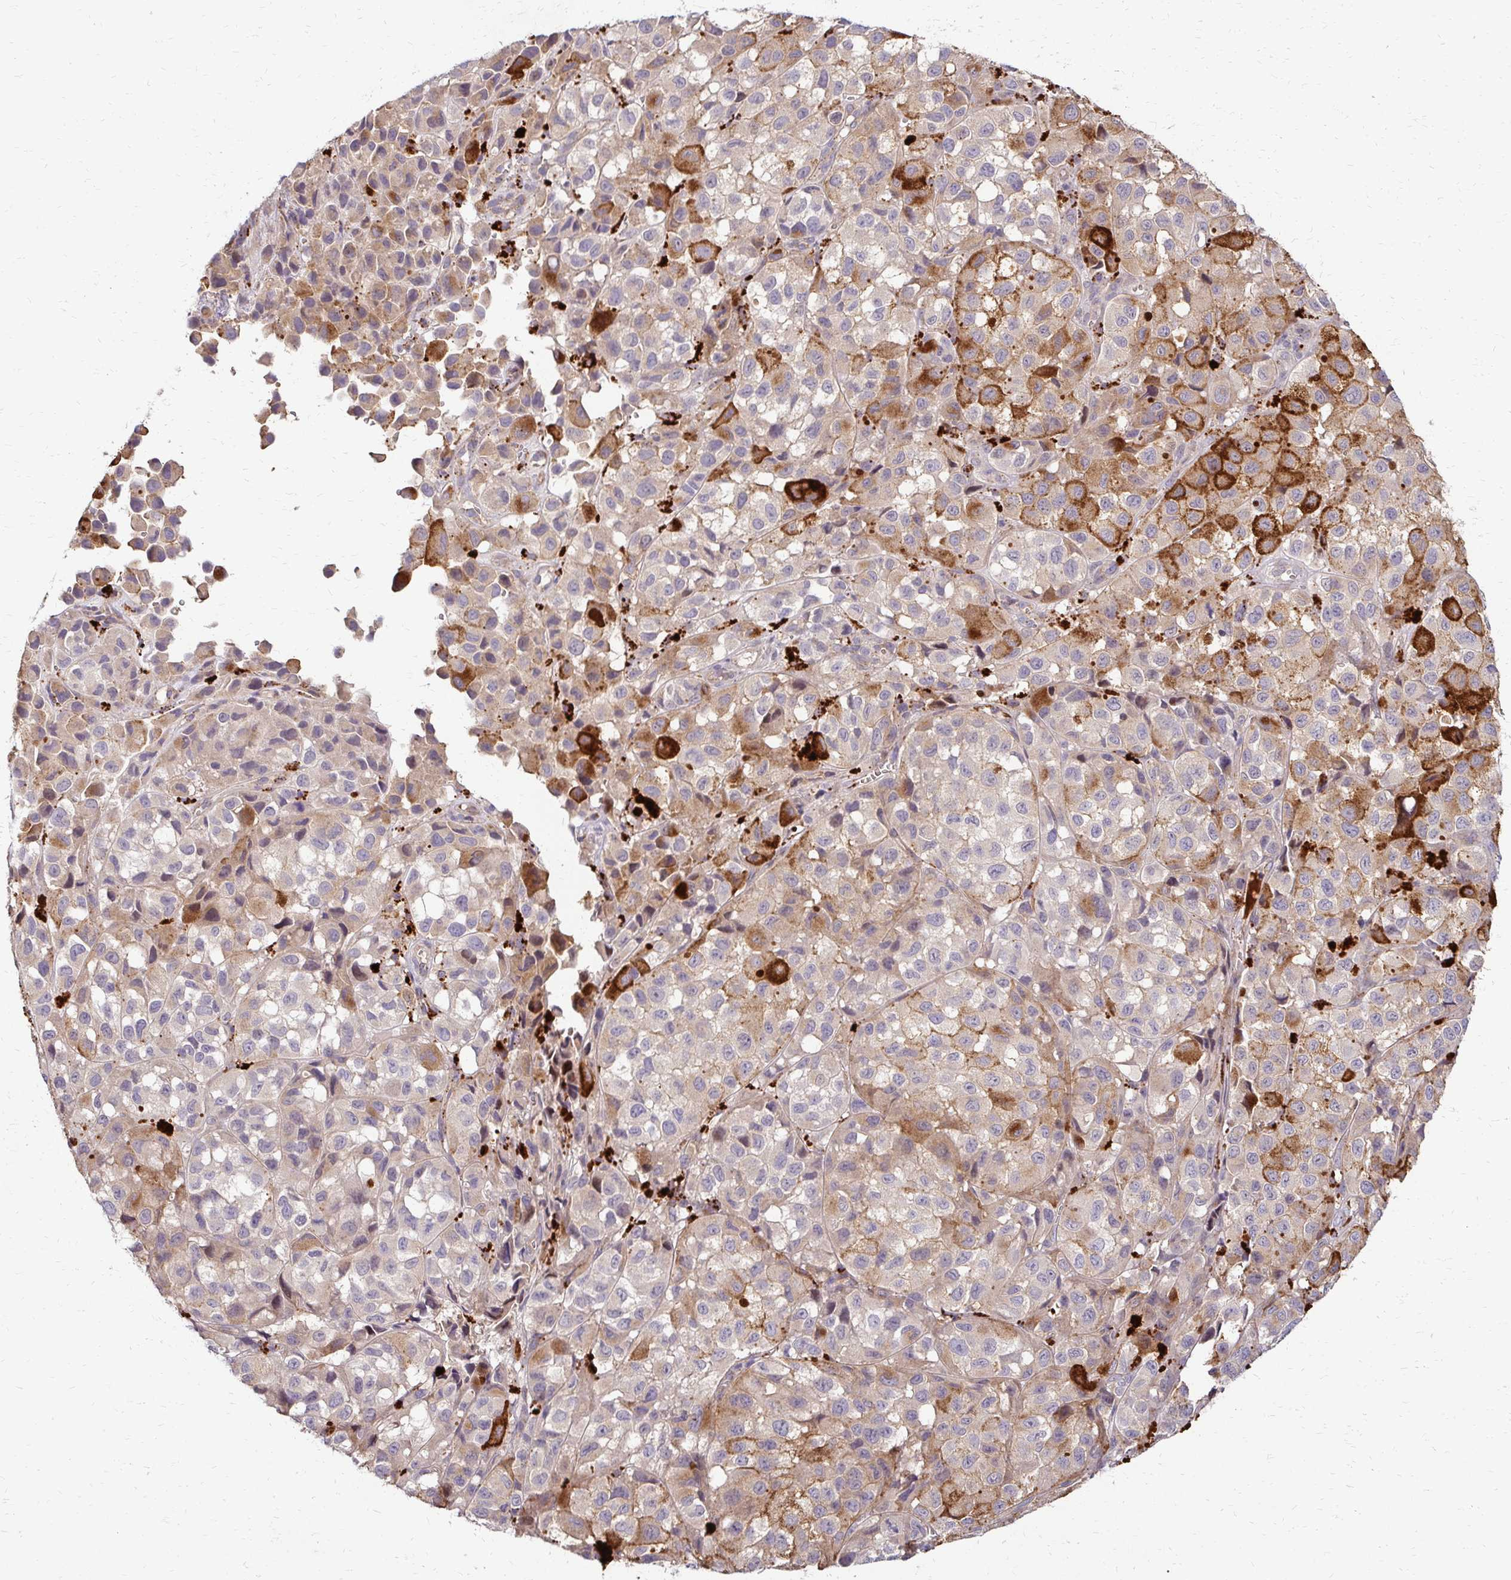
{"staining": {"intensity": "weak", "quantity": "<25%", "location": "cytoplasmic/membranous"}, "tissue": "melanoma", "cell_type": "Tumor cells", "image_type": "cancer", "snomed": [{"axis": "morphology", "description": "Malignant melanoma, NOS"}, {"axis": "topography", "description": "Skin"}], "caption": "Tumor cells are negative for protein expression in human malignant melanoma.", "gene": "IDUA", "patient": {"sex": "male", "age": 93}}